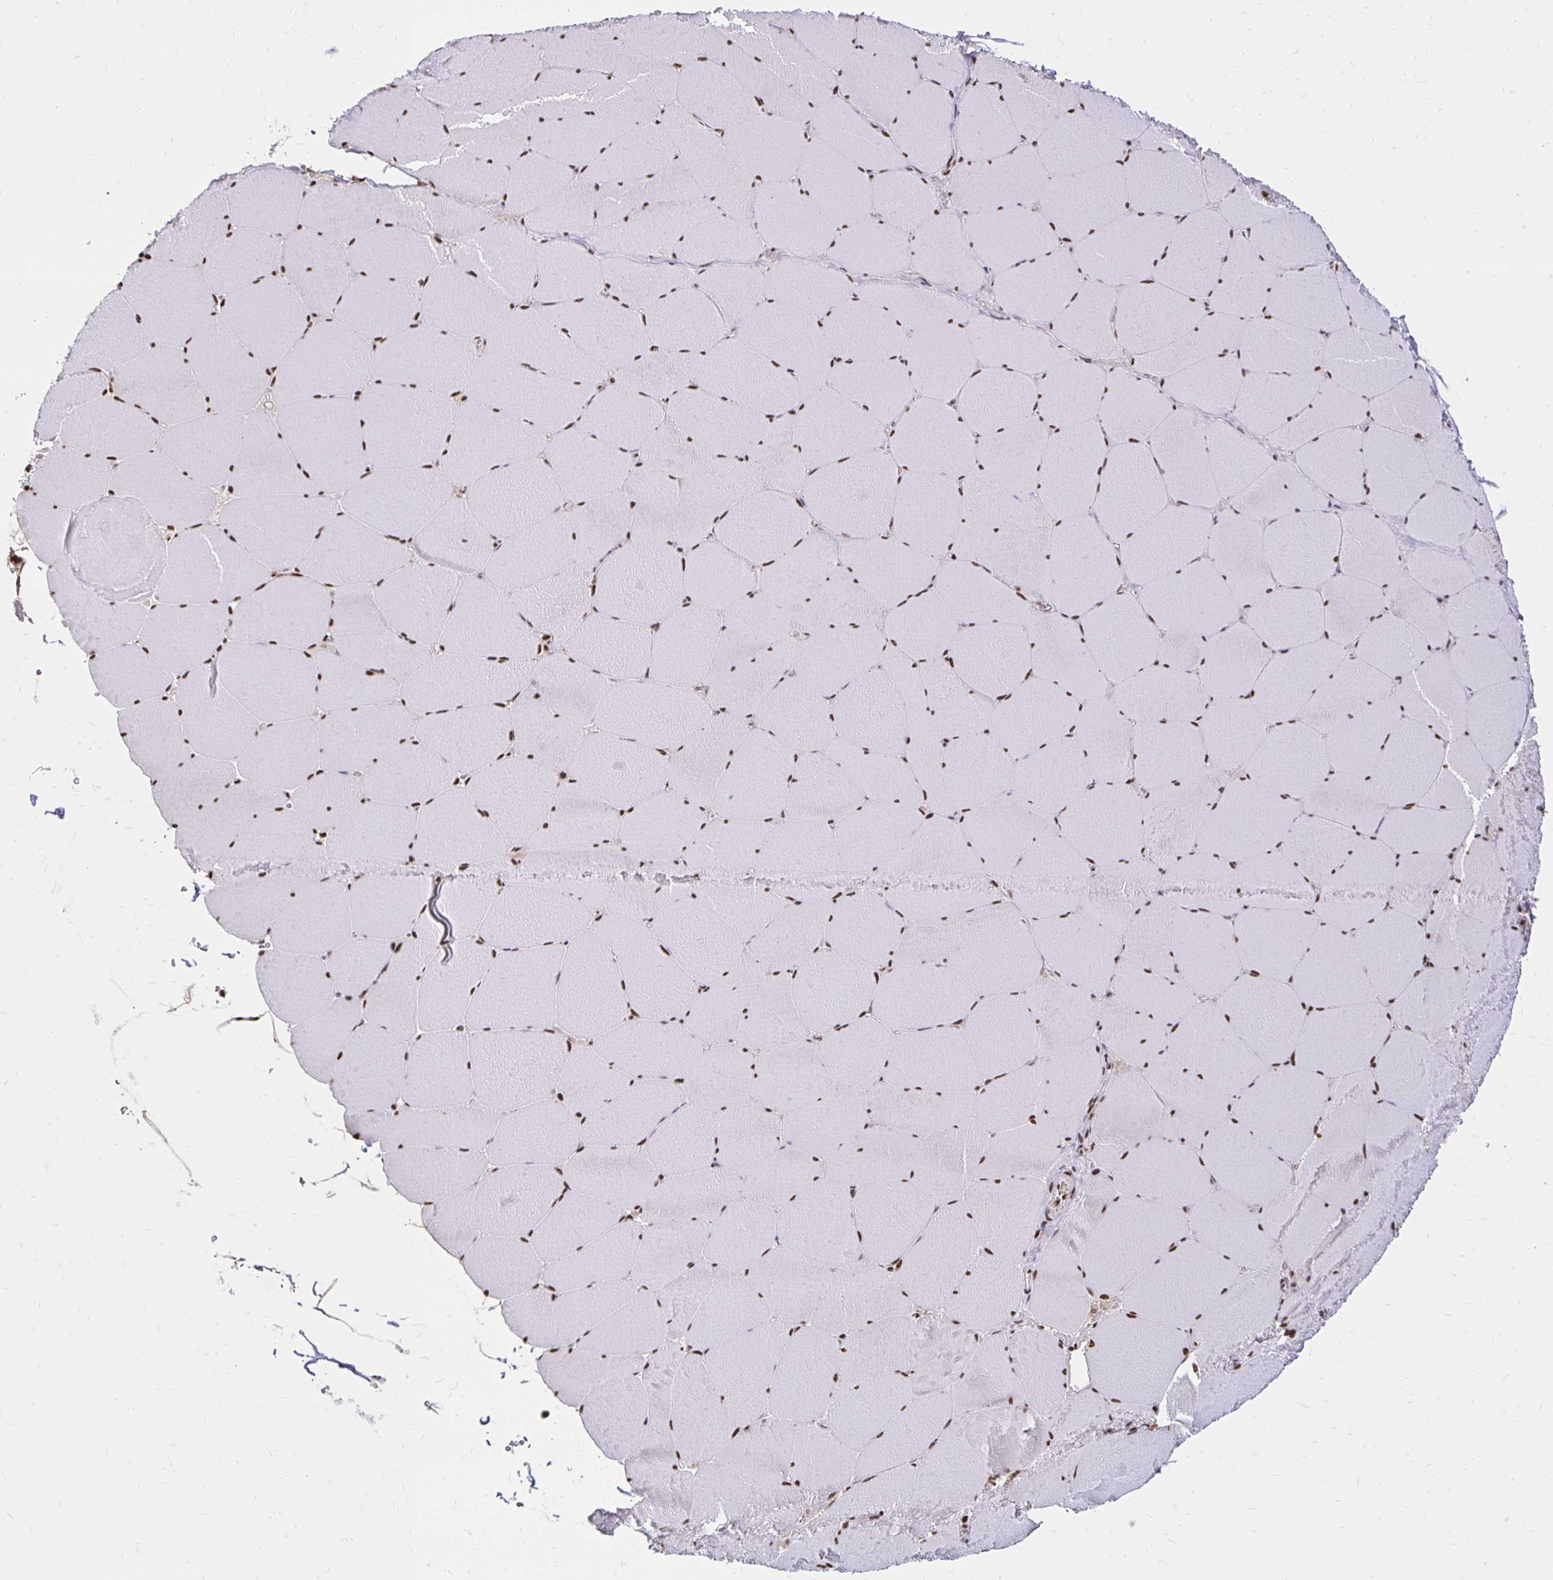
{"staining": {"intensity": "moderate", "quantity": ">75%", "location": "nuclear"}, "tissue": "skeletal muscle", "cell_type": "Myocytes", "image_type": "normal", "snomed": [{"axis": "morphology", "description": "Normal tissue, NOS"}, {"axis": "topography", "description": "Skeletal muscle"}, {"axis": "topography", "description": "Head-Neck"}], "caption": "Immunohistochemical staining of normal skeletal muscle exhibits moderate nuclear protein expression in approximately >75% of myocytes. (IHC, brightfield microscopy, high magnification).", "gene": "ZNF579", "patient": {"sex": "male", "age": 66}}